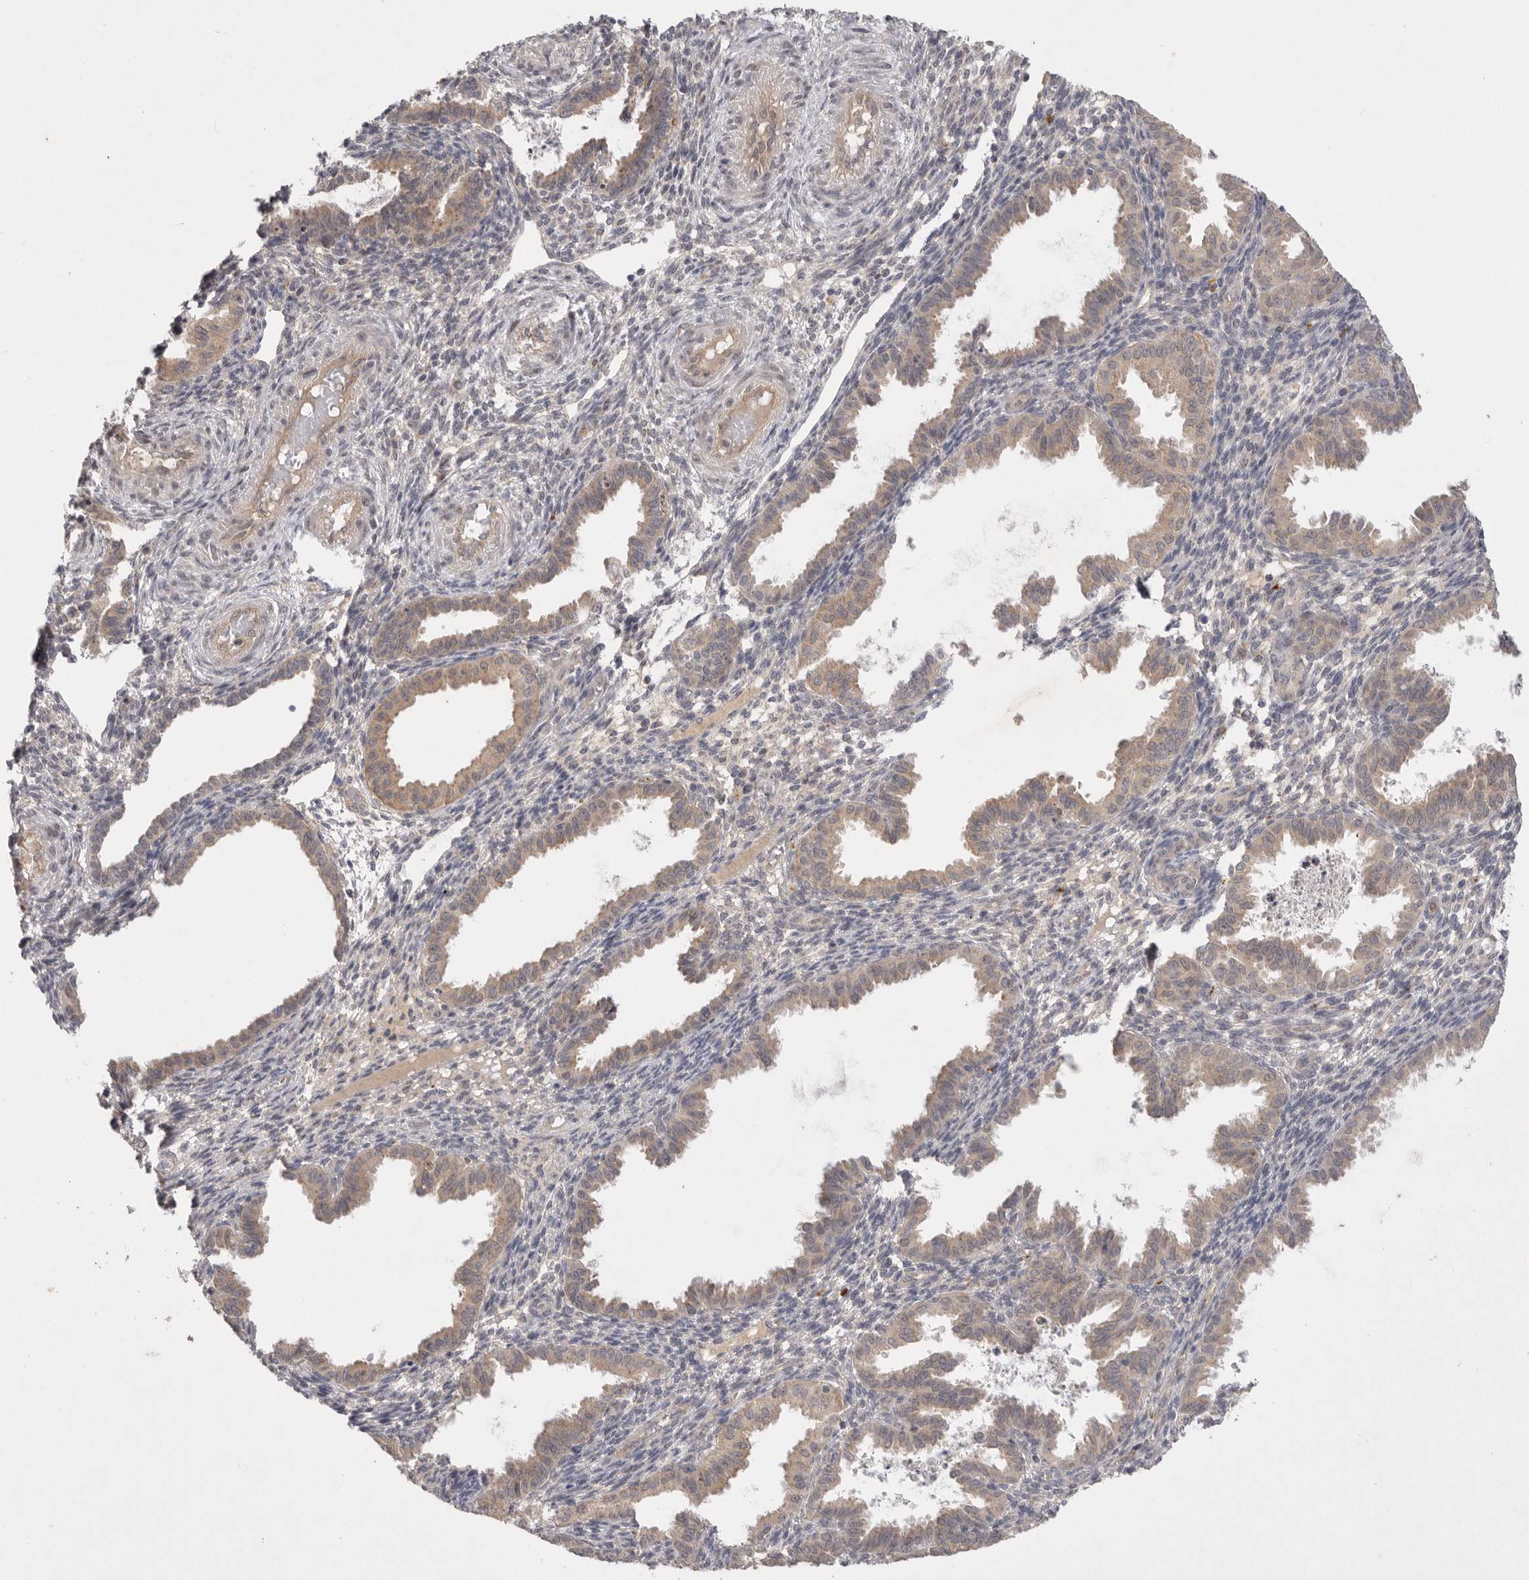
{"staining": {"intensity": "weak", "quantity": "<25%", "location": "cytoplasmic/membranous"}, "tissue": "endometrium", "cell_type": "Cells in endometrial stroma", "image_type": "normal", "snomed": [{"axis": "morphology", "description": "Normal tissue, NOS"}, {"axis": "topography", "description": "Endometrium"}], "caption": "High power microscopy photomicrograph of an immunohistochemistry micrograph of normal endometrium, revealing no significant positivity in cells in endometrial stroma. (IHC, brightfield microscopy, high magnification).", "gene": "PTPDC1", "patient": {"sex": "female", "age": 33}}